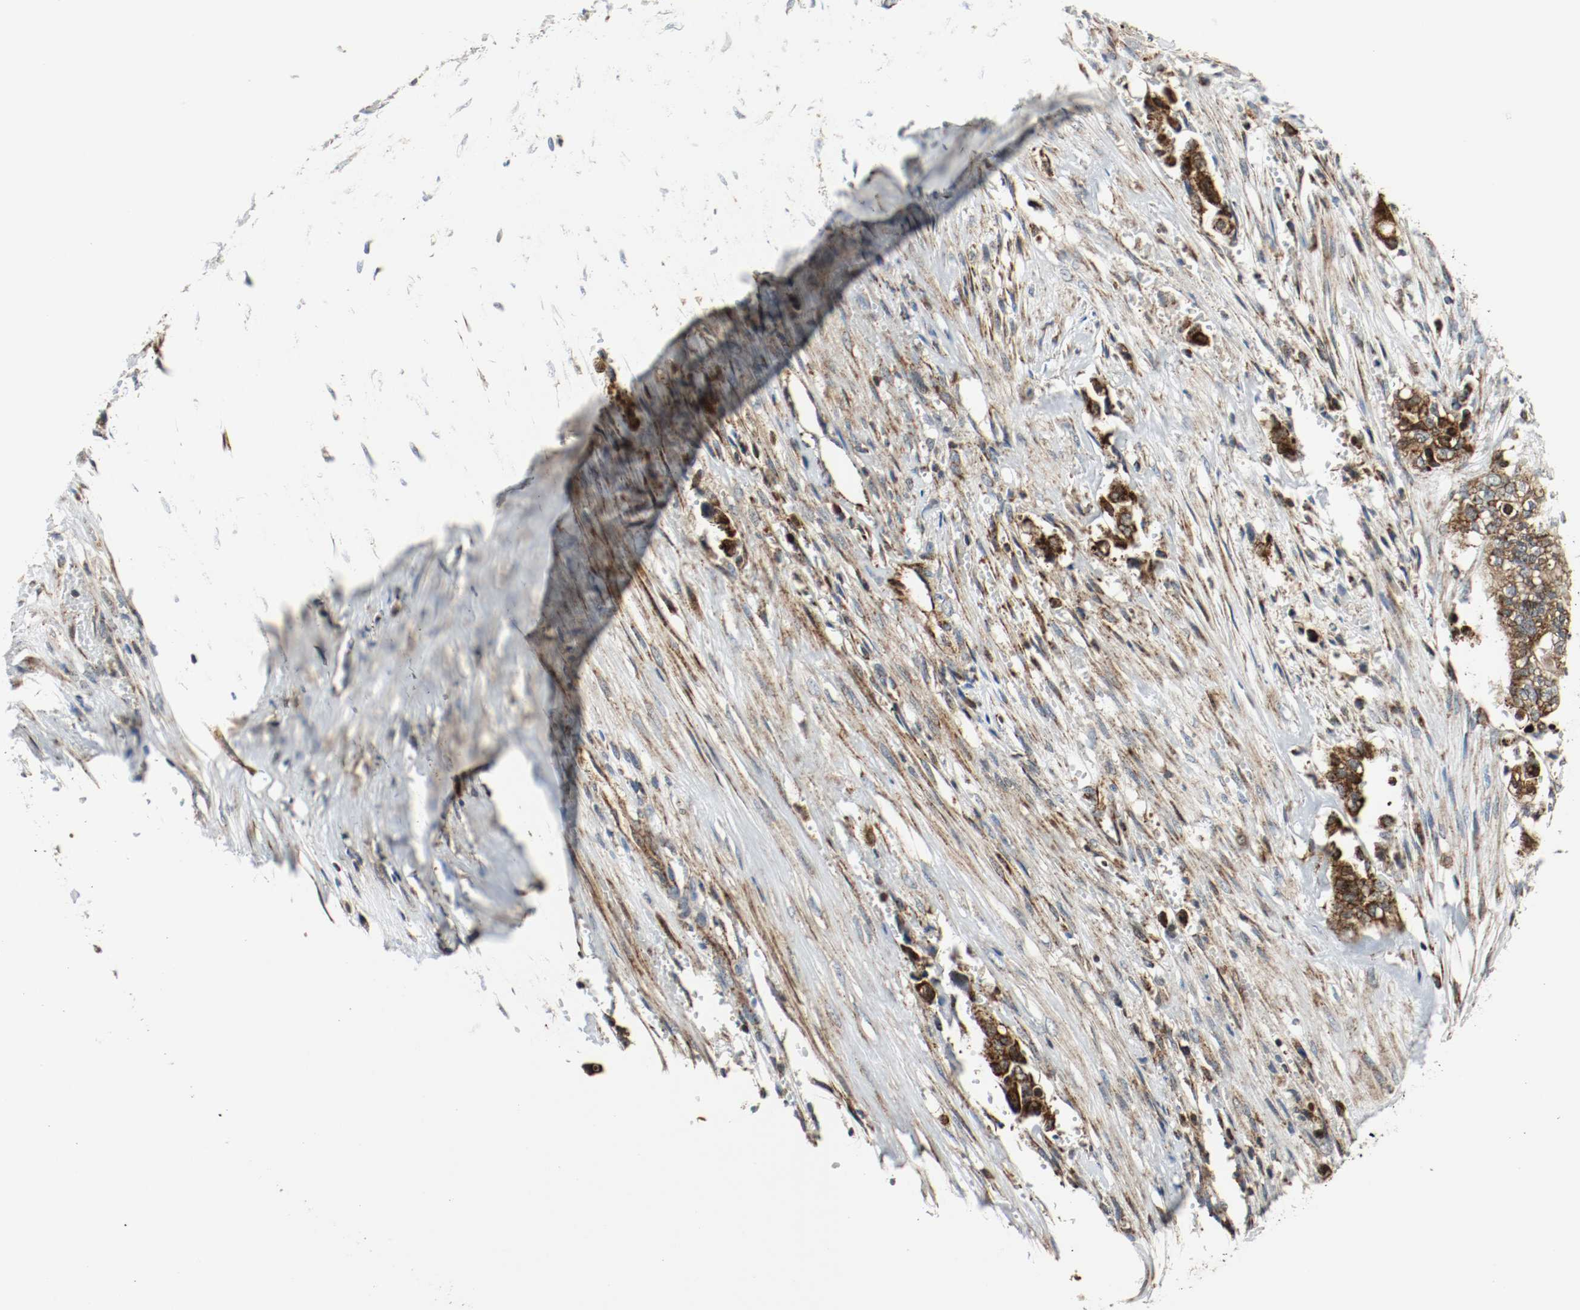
{"staining": {"intensity": "strong", "quantity": ">75%", "location": "cytoplasmic/membranous"}, "tissue": "liver cancer", "cell_type": "Tumor cells", "image_type": "cancer", "snomed": [{"axis": "morphology", "description": "Cholangiocarcinoma"}, {"axis": "topography", "description": "Liver"}], "caption": "Liver cancer (cholangiocarcinoma) was stained to show a protein in brown. There is high levels of strong cytoplasmic/membranous positivity in about >75% of tumor cells.", "gene": "TXNRD1", "patient": {"sex": "female", "age": 70}}